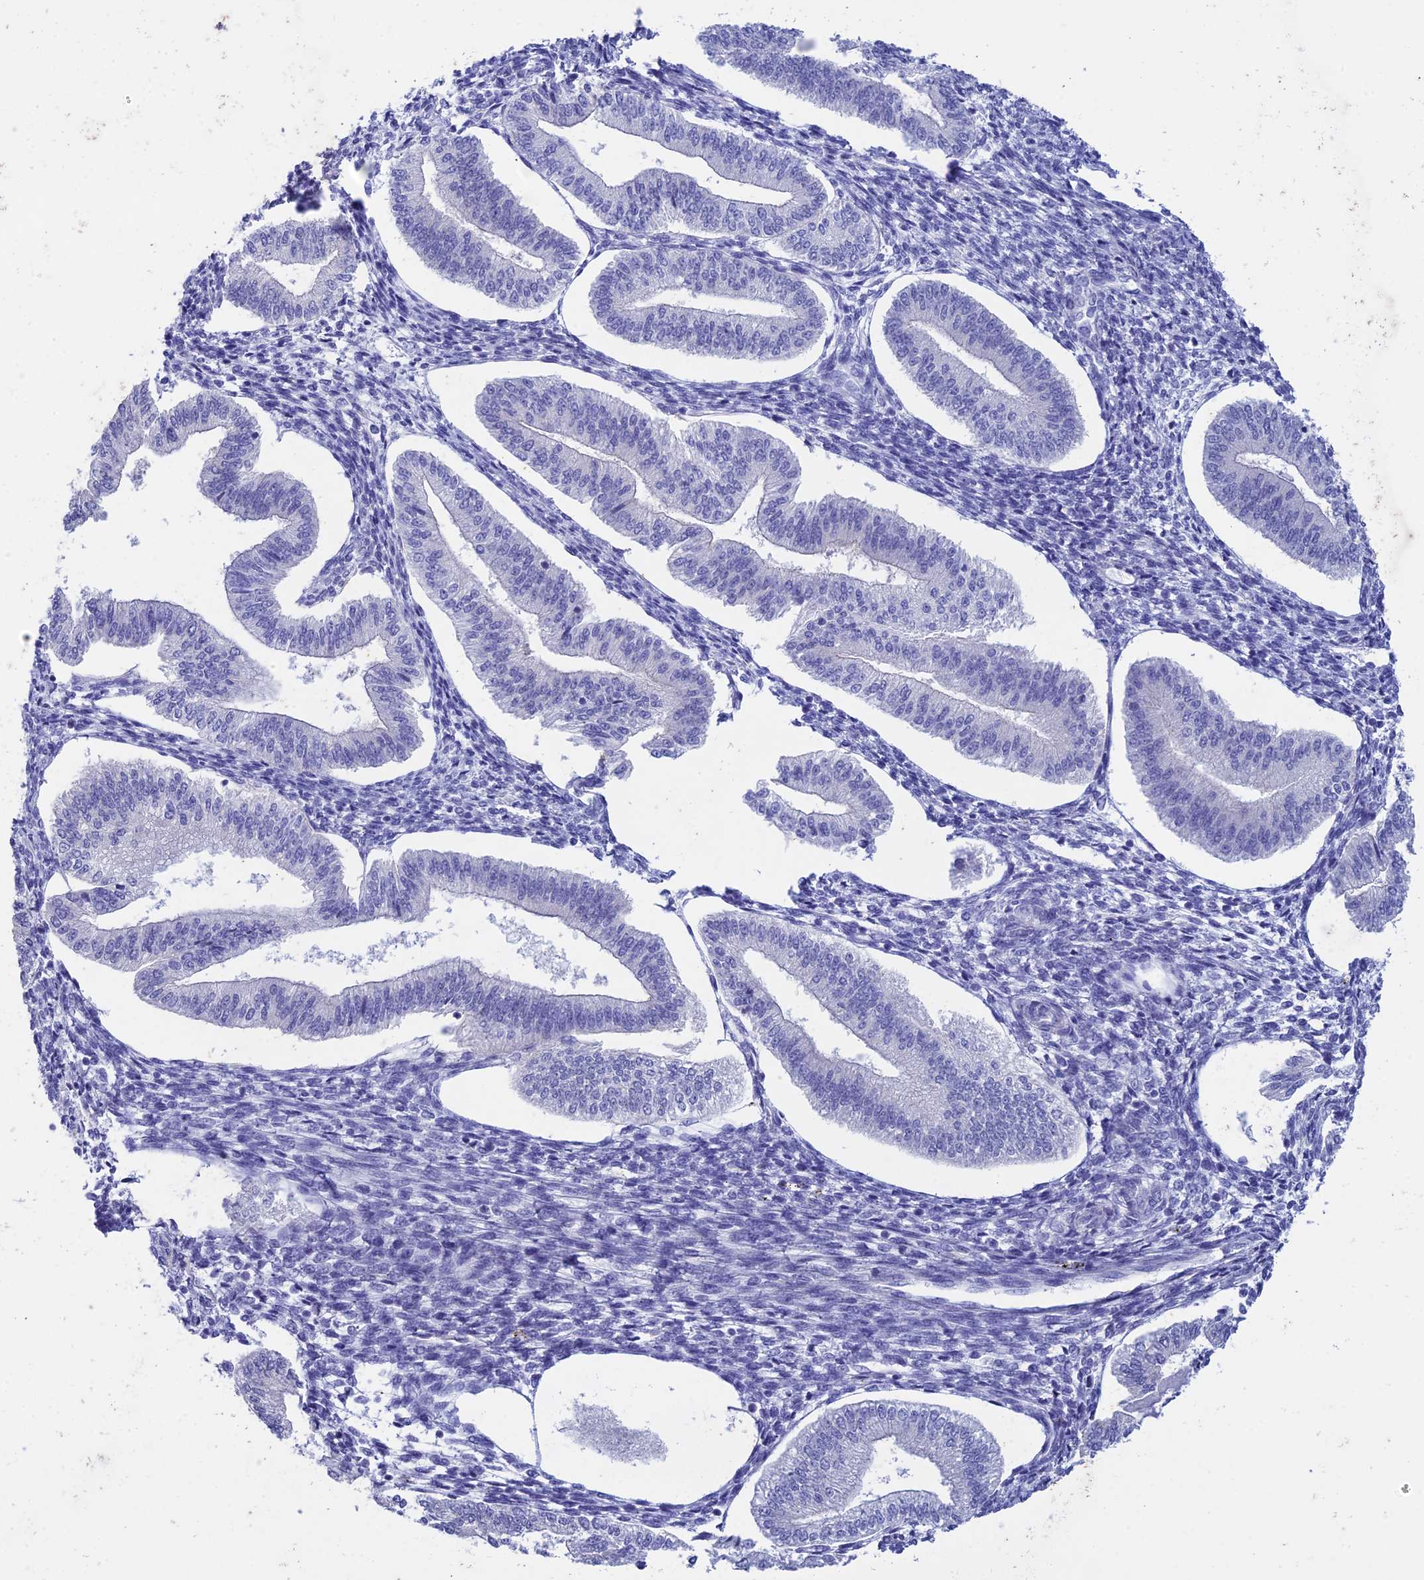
{"staining": {"intensity": "negative", "quantity": "none", "location": "none"}, "tissue": "endometrium", "cell_type": "Cells in endometrial stroma", "image_type": "normal", "snomed": [{"axis": "morphology", "description": "Normal tissue, NOS"}, {"axis": "topography", "description": "Endometrium"}], "caption": "High power microscopy histopathology image of an immunohistochemistry image of unremarkable endometrium, revealing no significant expression in cells in endometrial stroma. Brightfield microscopy of immunohistochemistry (IHC) stained with DAB (brown) and hematoxylin (blue), captured at high magnification.", "gene": "BTBD19", "patient": {"sex": "female", "age": 34}}